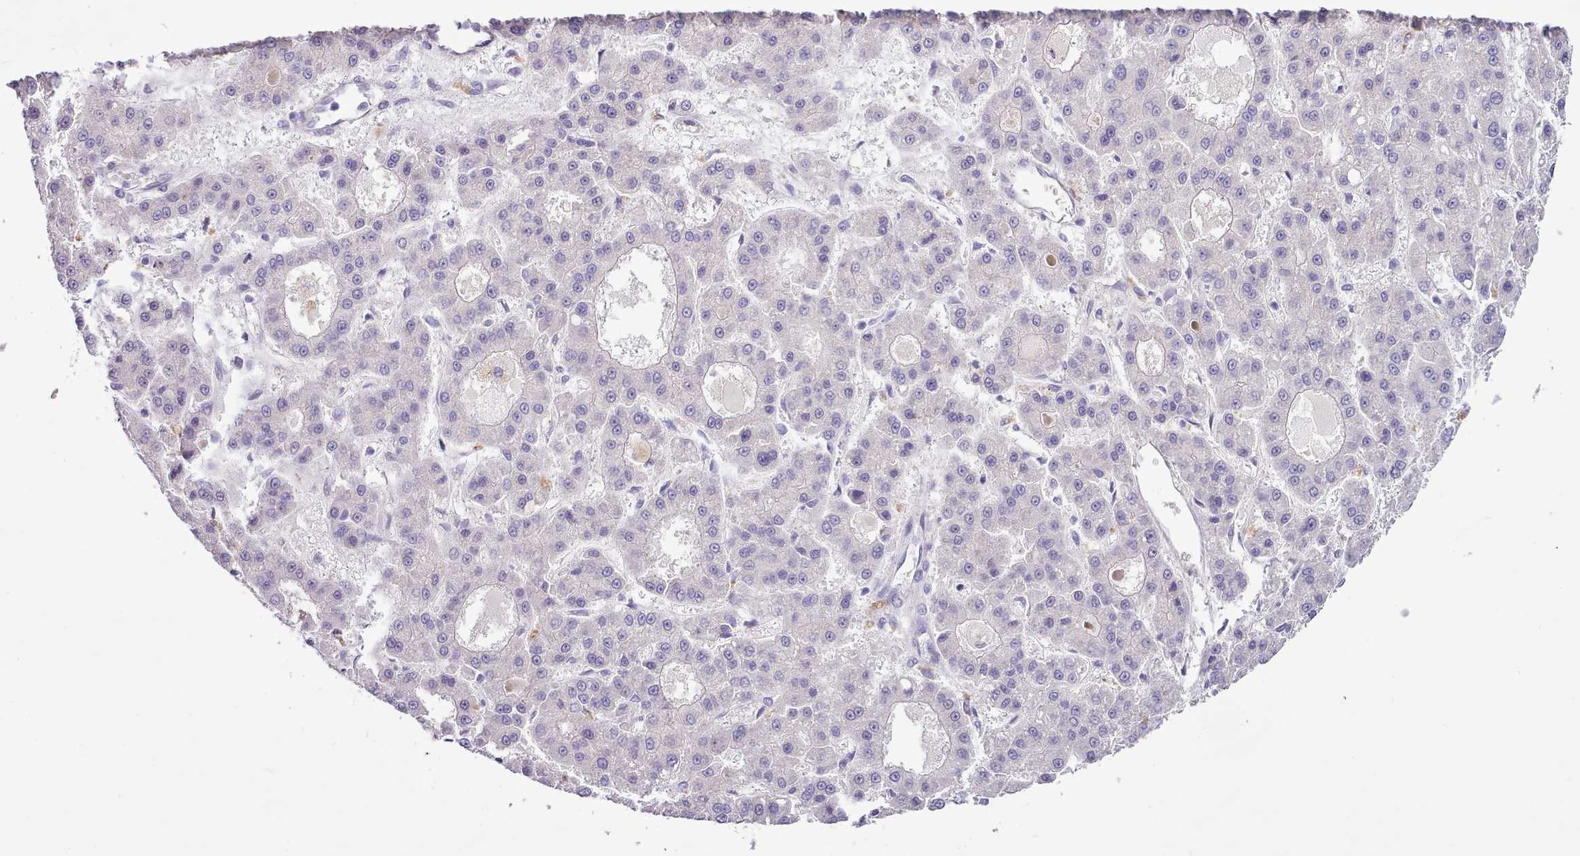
{"staining": {"intensity": "negative", "quantity": "none", "location": "none"}, "tissue": "liver cancer", "cell_type": "Tumor cells", "image_type": "cancer", "snomed": [{"axis": "morphology", "description": "Carcinoma, Hepatocellular, NOS"}, {"axis": "topography", "description": "Liver"}], "caption": "The micrograph shows no significant positivity in tumor cells of liver hepatocellular carcinoma.", "gene": "SETX", "patient": {"sex": "male", "age": 70}}